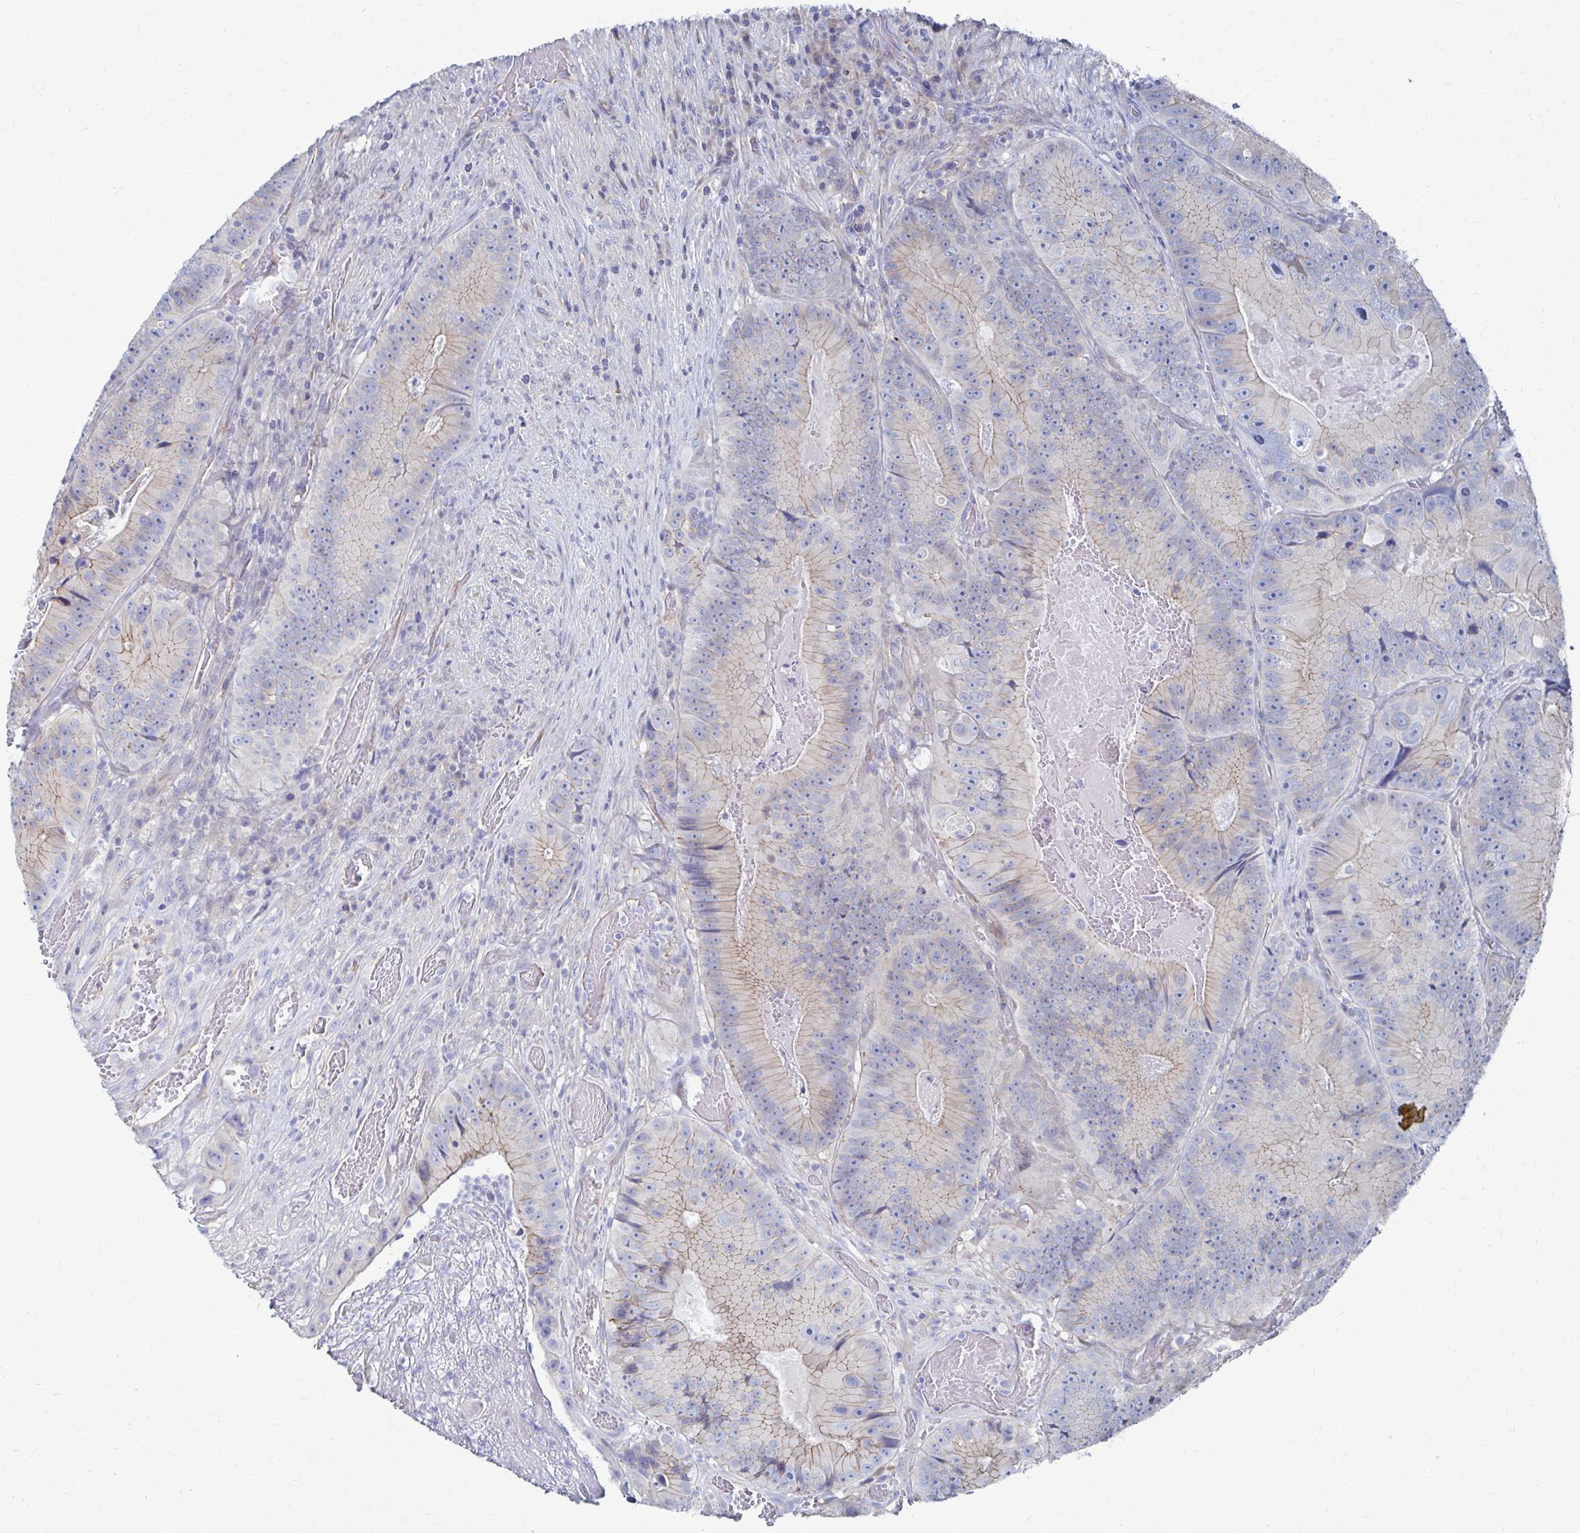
{"staining": {"intensity": "moderate", "quantity": "25%-75%", "location": "cytoplasmic/membranous"}, "tissue": "colorectal cancer", "cell_type": "Tumor cells", "image_type": "cancer", "snomed": [{"axis": "morphology", "description": "Adenocarcinoma, NOS"}, {"axis": "topography", "description": "Colon"}], "caption": "This histopathology image shows immunohistochemistry staining of human colorectal cancer, with medium moderate cytoplasmic/membranous expression in about 25%-75% of tumor cells.", "gene": "PLEKHG7", "patient": {"sex": "female", "age": 86}}